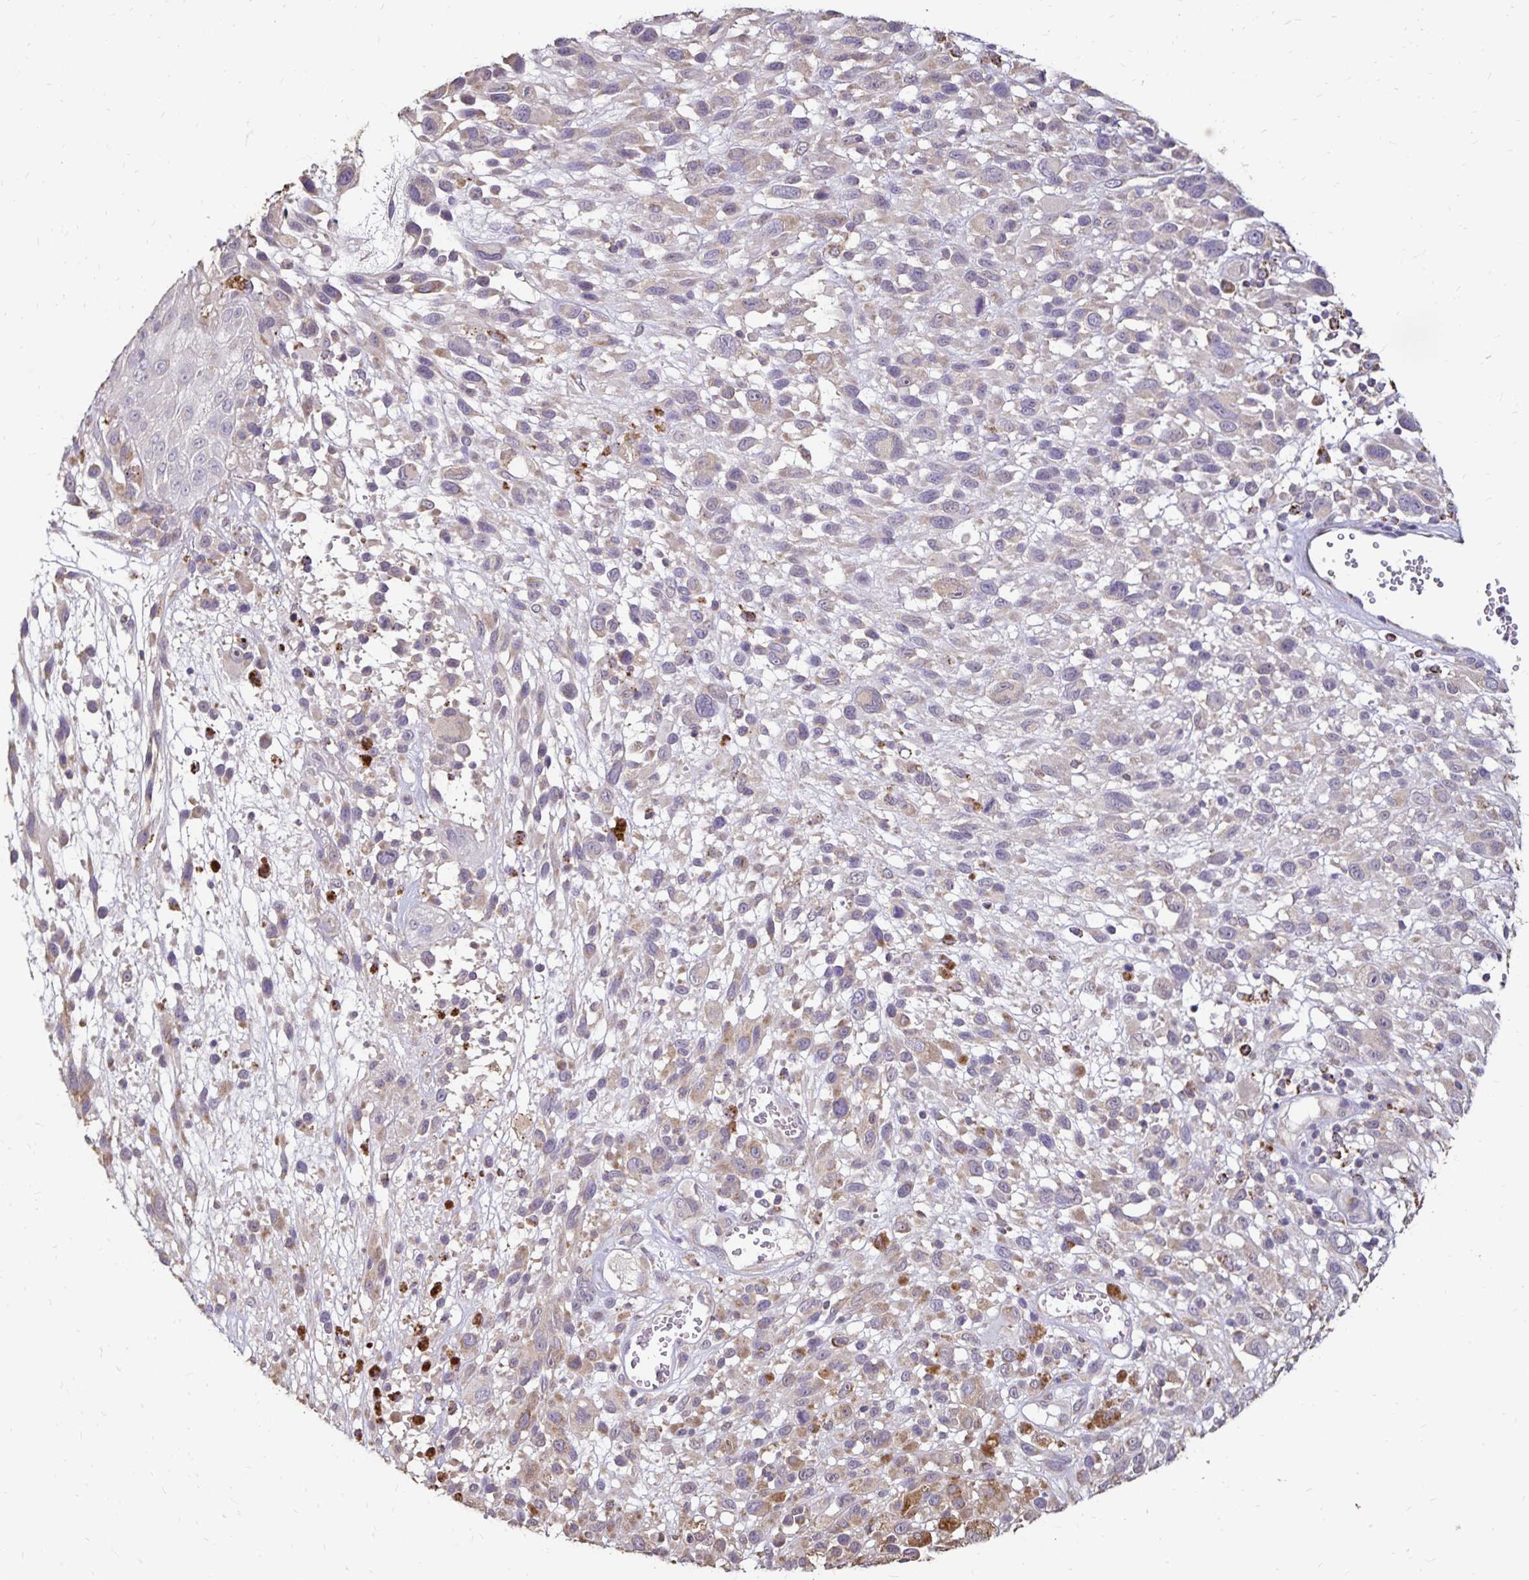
{"staining": {"intensity": "weak", "quantity": "25%-75%", "location": "cytoplasmic/membranous"}, "tissue": "melanoma", "cell_type": "Tumor cells", "image_type": "cancer", "snomed": [{"axis": "morphology", "description": "Malignant melanoma, NOS"}, {"axis": "topography", "description": "Skin"}], "caption": "The histopathology image reveals a brown stain indicating the presence of a protein in the cytoplasmic/membranous of tumor cells in melanoma. (brown staining indicates protein expression, while blue staining denotes nuclei).", "gene": "EMC10", "patient": {"sex": "male", "age": 68}}